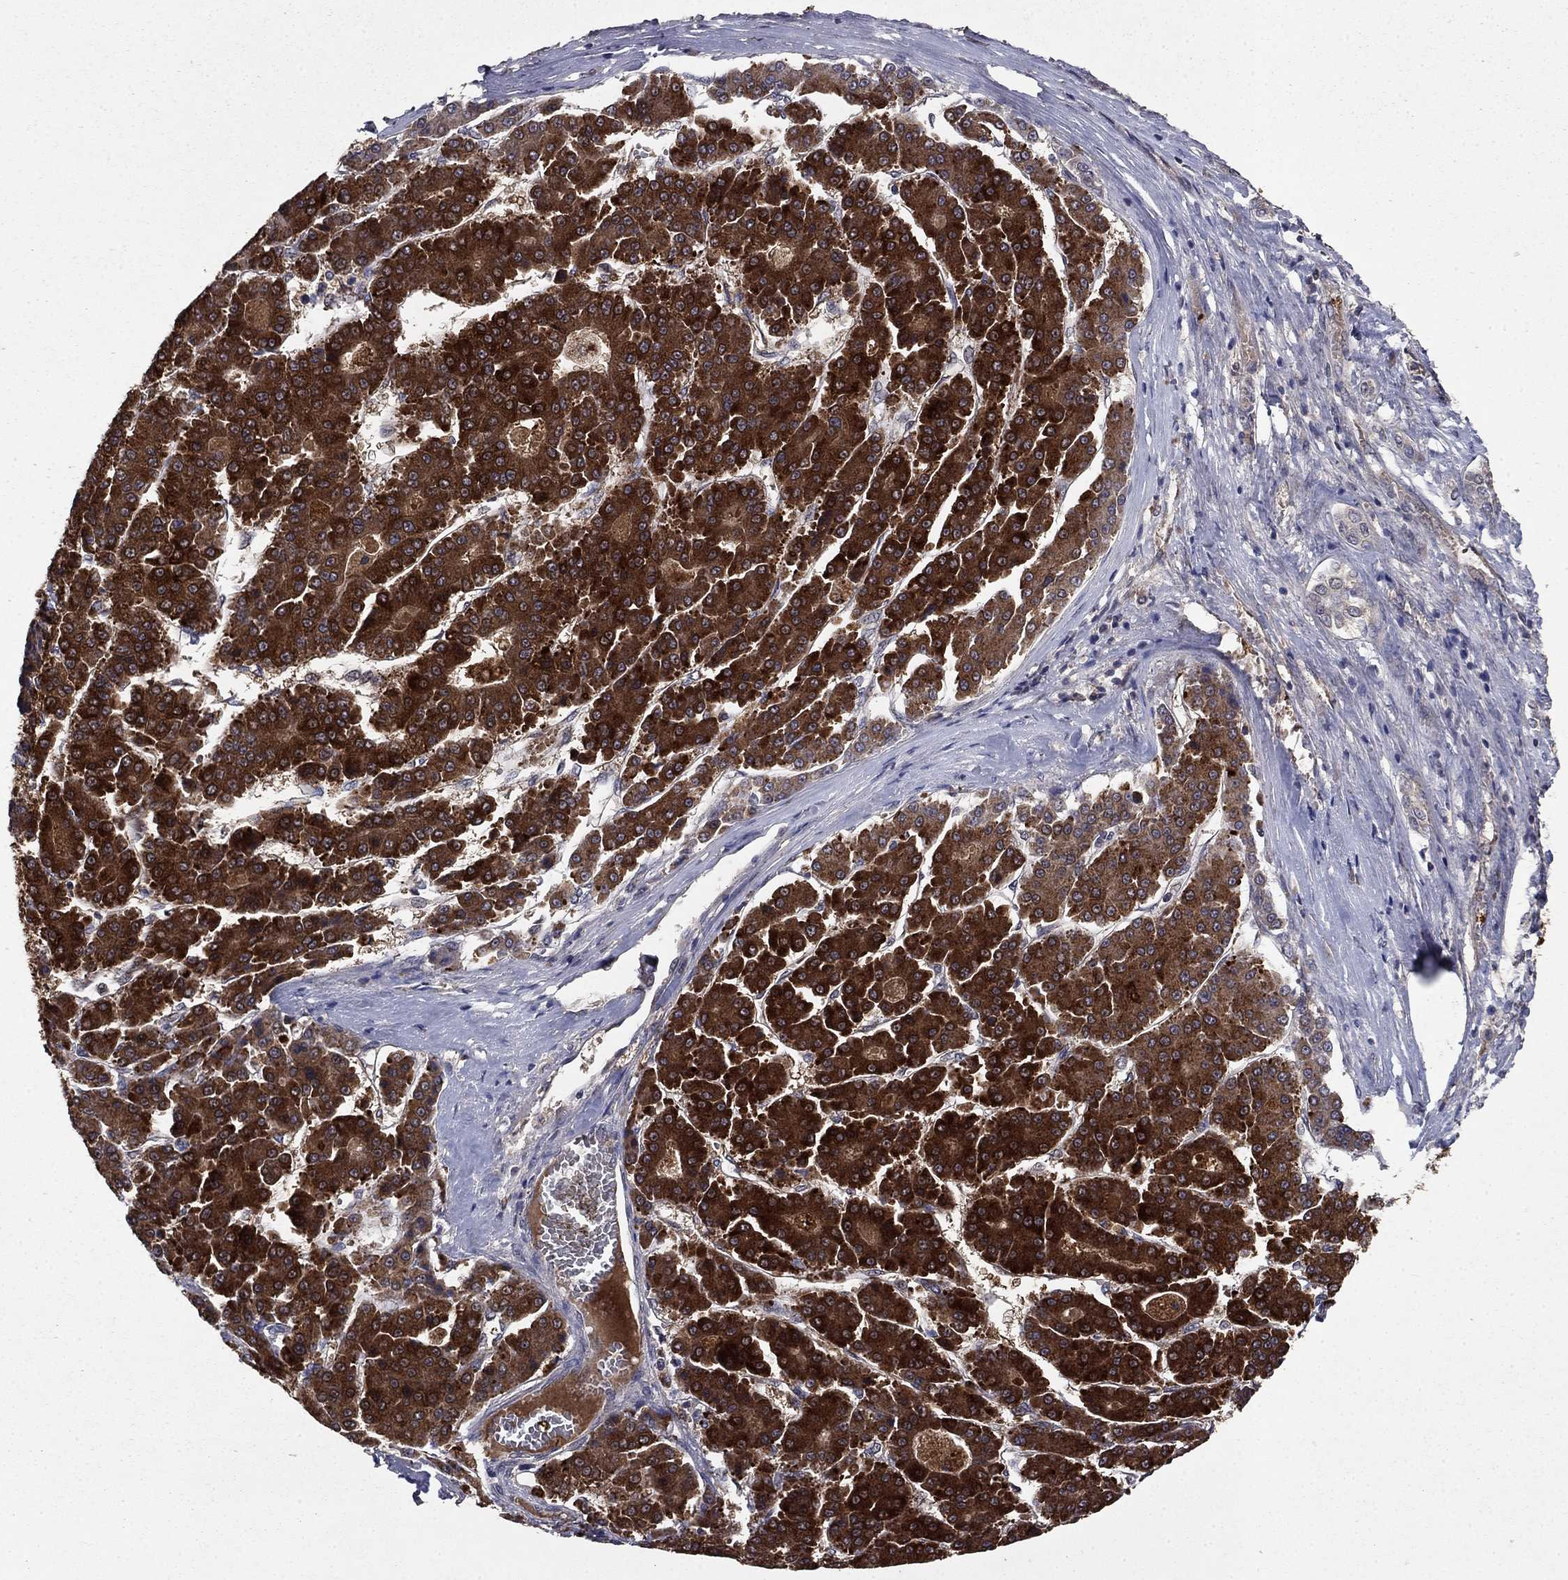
{"staining": {"intensity": "strong", "quantity": ">75%", "location": "cytoplasmic/membranous"}, "tissue": "liver cancer", "cell_type": "Tumor cells", "image_type": "cancer", "snomed": [{"axis": "morphology", "description": "Carcinoma, Hepatocellular, NOS"}, {"axis": "topography", "description": "Liver"}], "caption": "High-power microscopy captured an immunohistochemistry photomicrograph of liver hepatocellular carcinoma, revealing strong cytoplasmic/membranous expression in approximately >75% of tumor cells. The staining was performed using DAB (3,3'-diaminobenzidine) to visualize the protein expression in brown, while the nuclei were stained in blue with hematoxylin (Magnification: 20x).", "gene": "DHRS1", "patient": {"sex": "male", "age": 70}}